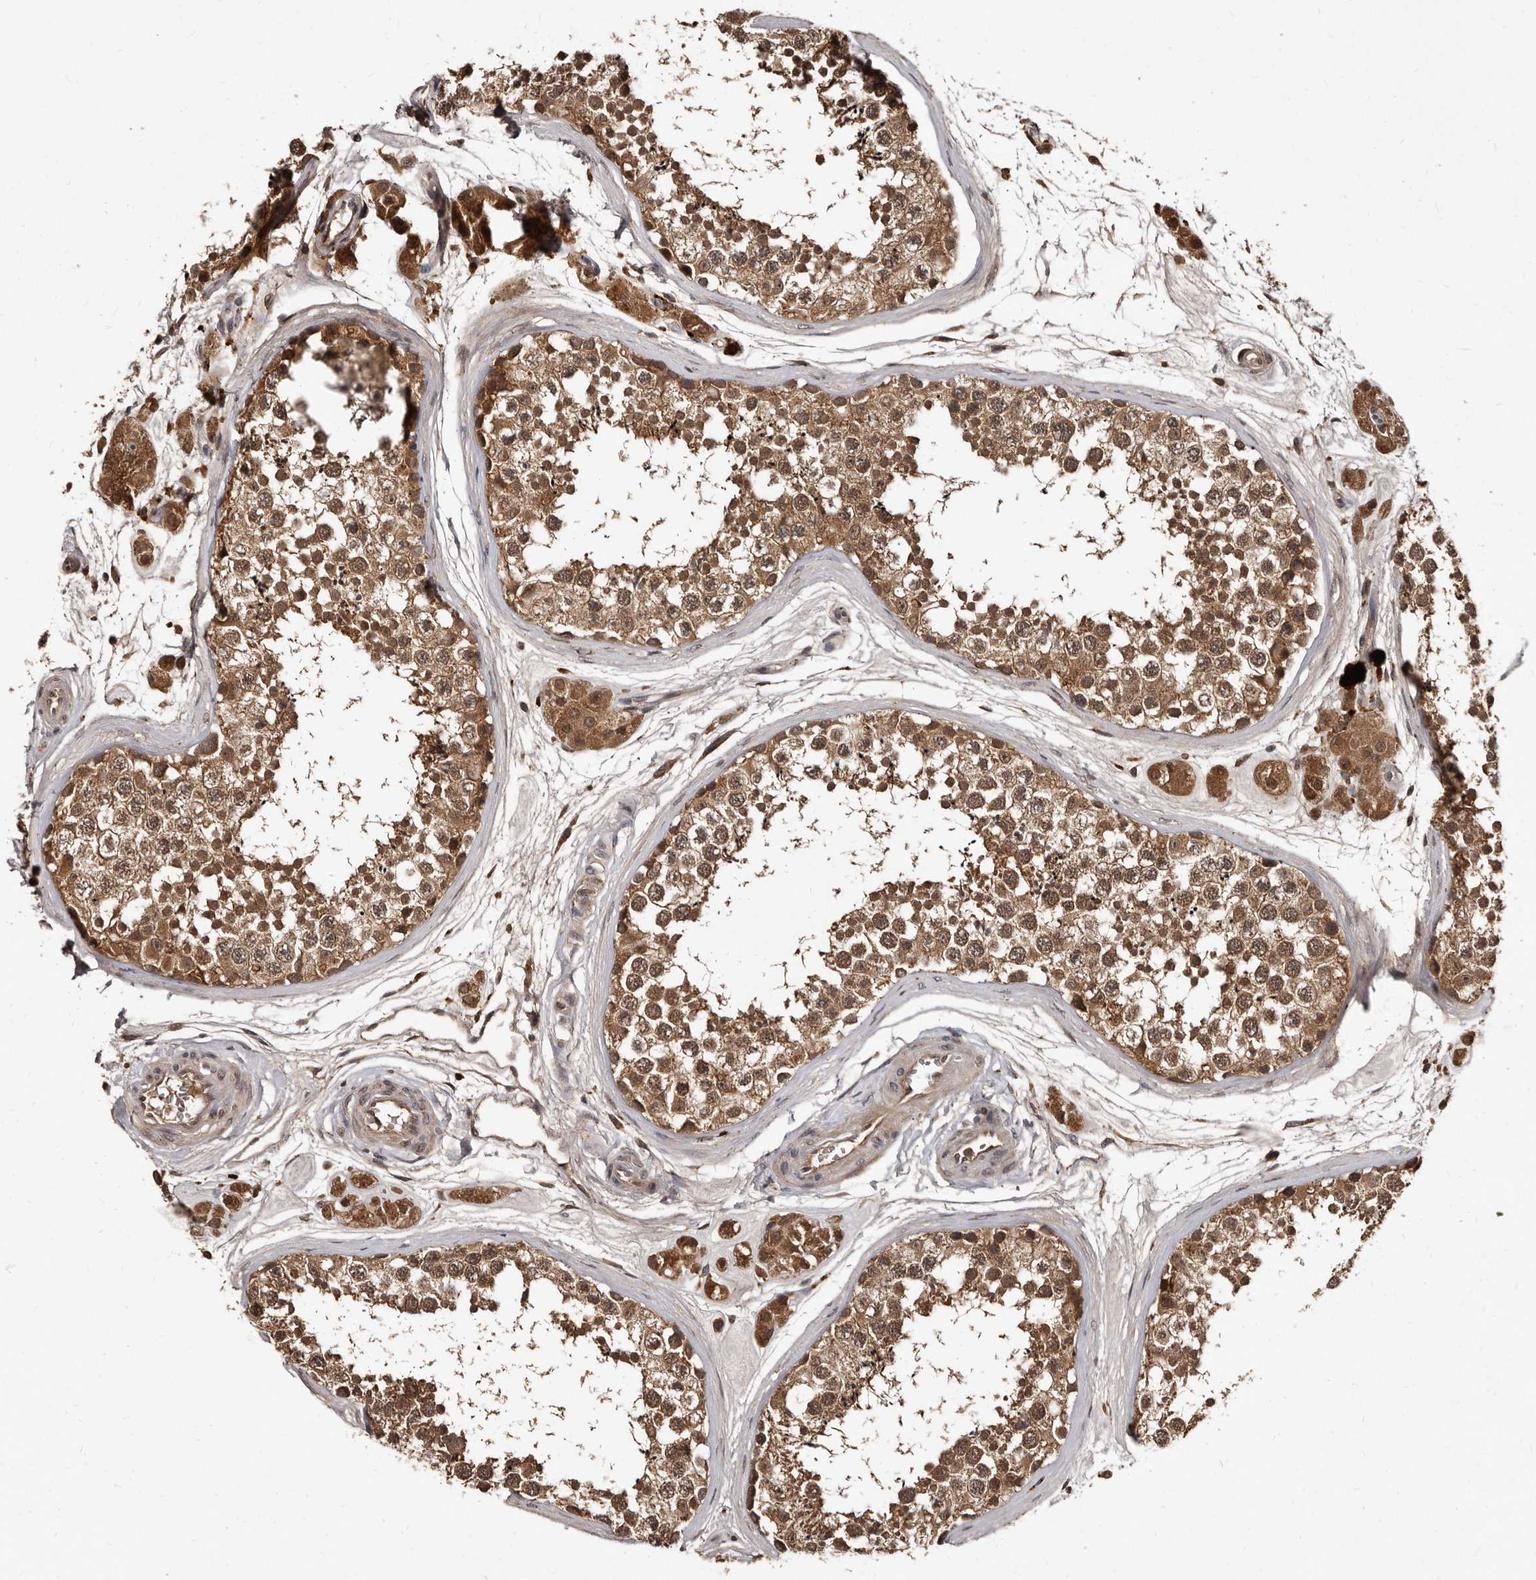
{"staining": {"intensity": "moderate", "quantity": ">75%", "location": "cytoplasmic/membranous"}, "tissue": "testis", "cell_type": "Cells in seminiferous ducts", "image_type": "normal", "snomed": [{"axis": "morphology", "description": "Normal tissue, NOS"}, {"axis": "topography", "description": "Testis"}], "caption": "Testis stained with a brown dye displays moderate cytoplasmic/membranous positive expression in about >75% of cells in seminiferous ducts.", "gene": "PMVK", "patient": {"sex": "male", "age": 56}}